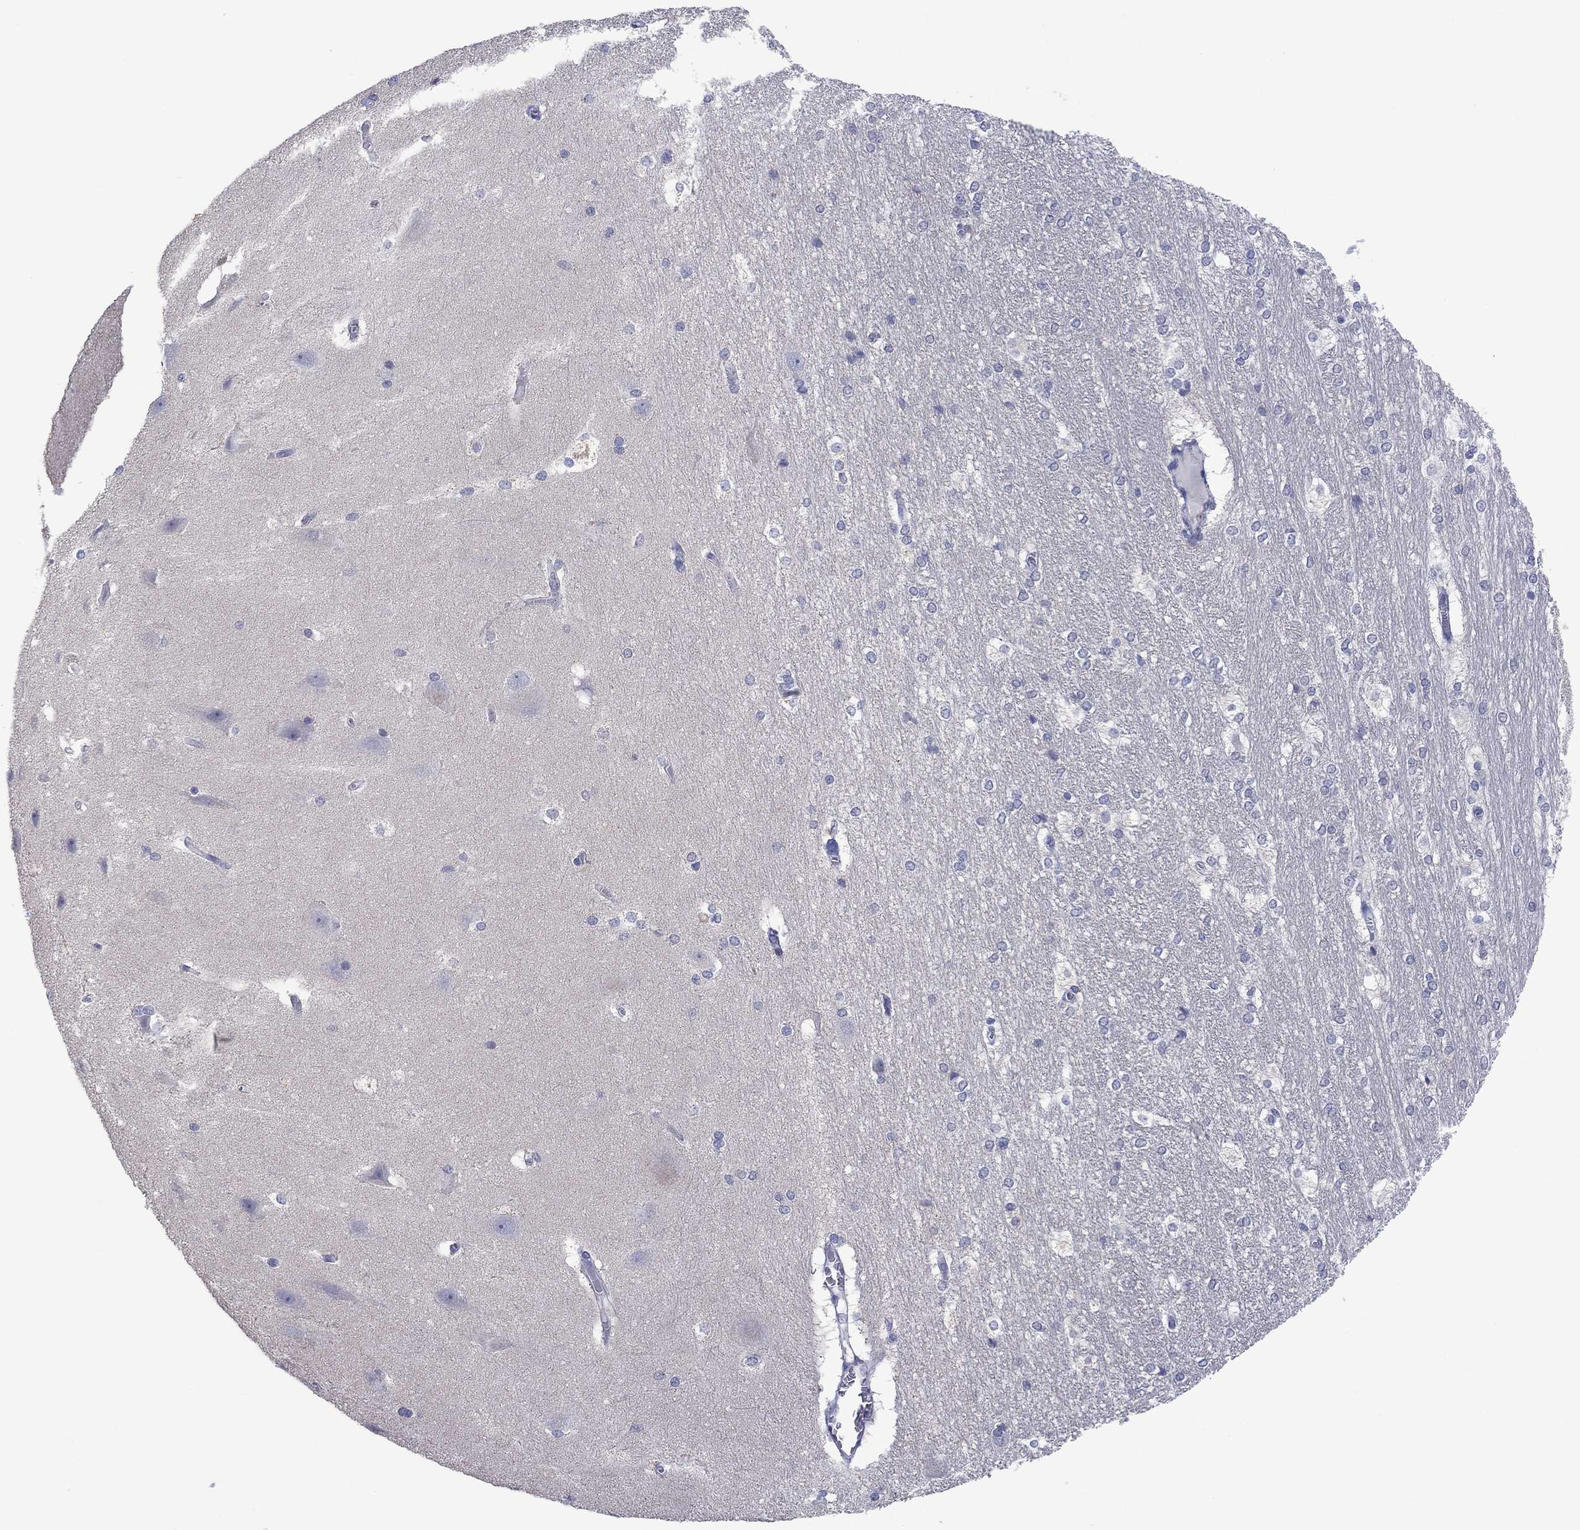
{"staining": {"intensity": "negative", "quantity": "none", "location": "none"}, "tissue": "hippocampus", "cell_type": "Glial cells", "image_type": "normal", "snomed": [{"axis": "morphology", "description": "Normal tissue, NOS"}, {"axis": "topography", "description": "Cerebral cortex"}, {"axis": "topography", "description": "Hippocampus"}], "caption": "Immunohistochemical staining of normal hippocampus reveals no significant staining in glial cells. (Immunohistochemistry (ihc), brightfield microscopy, high magnification).", "gene": "FER1L6", "patient": {"sex": "female", "age": 19}}